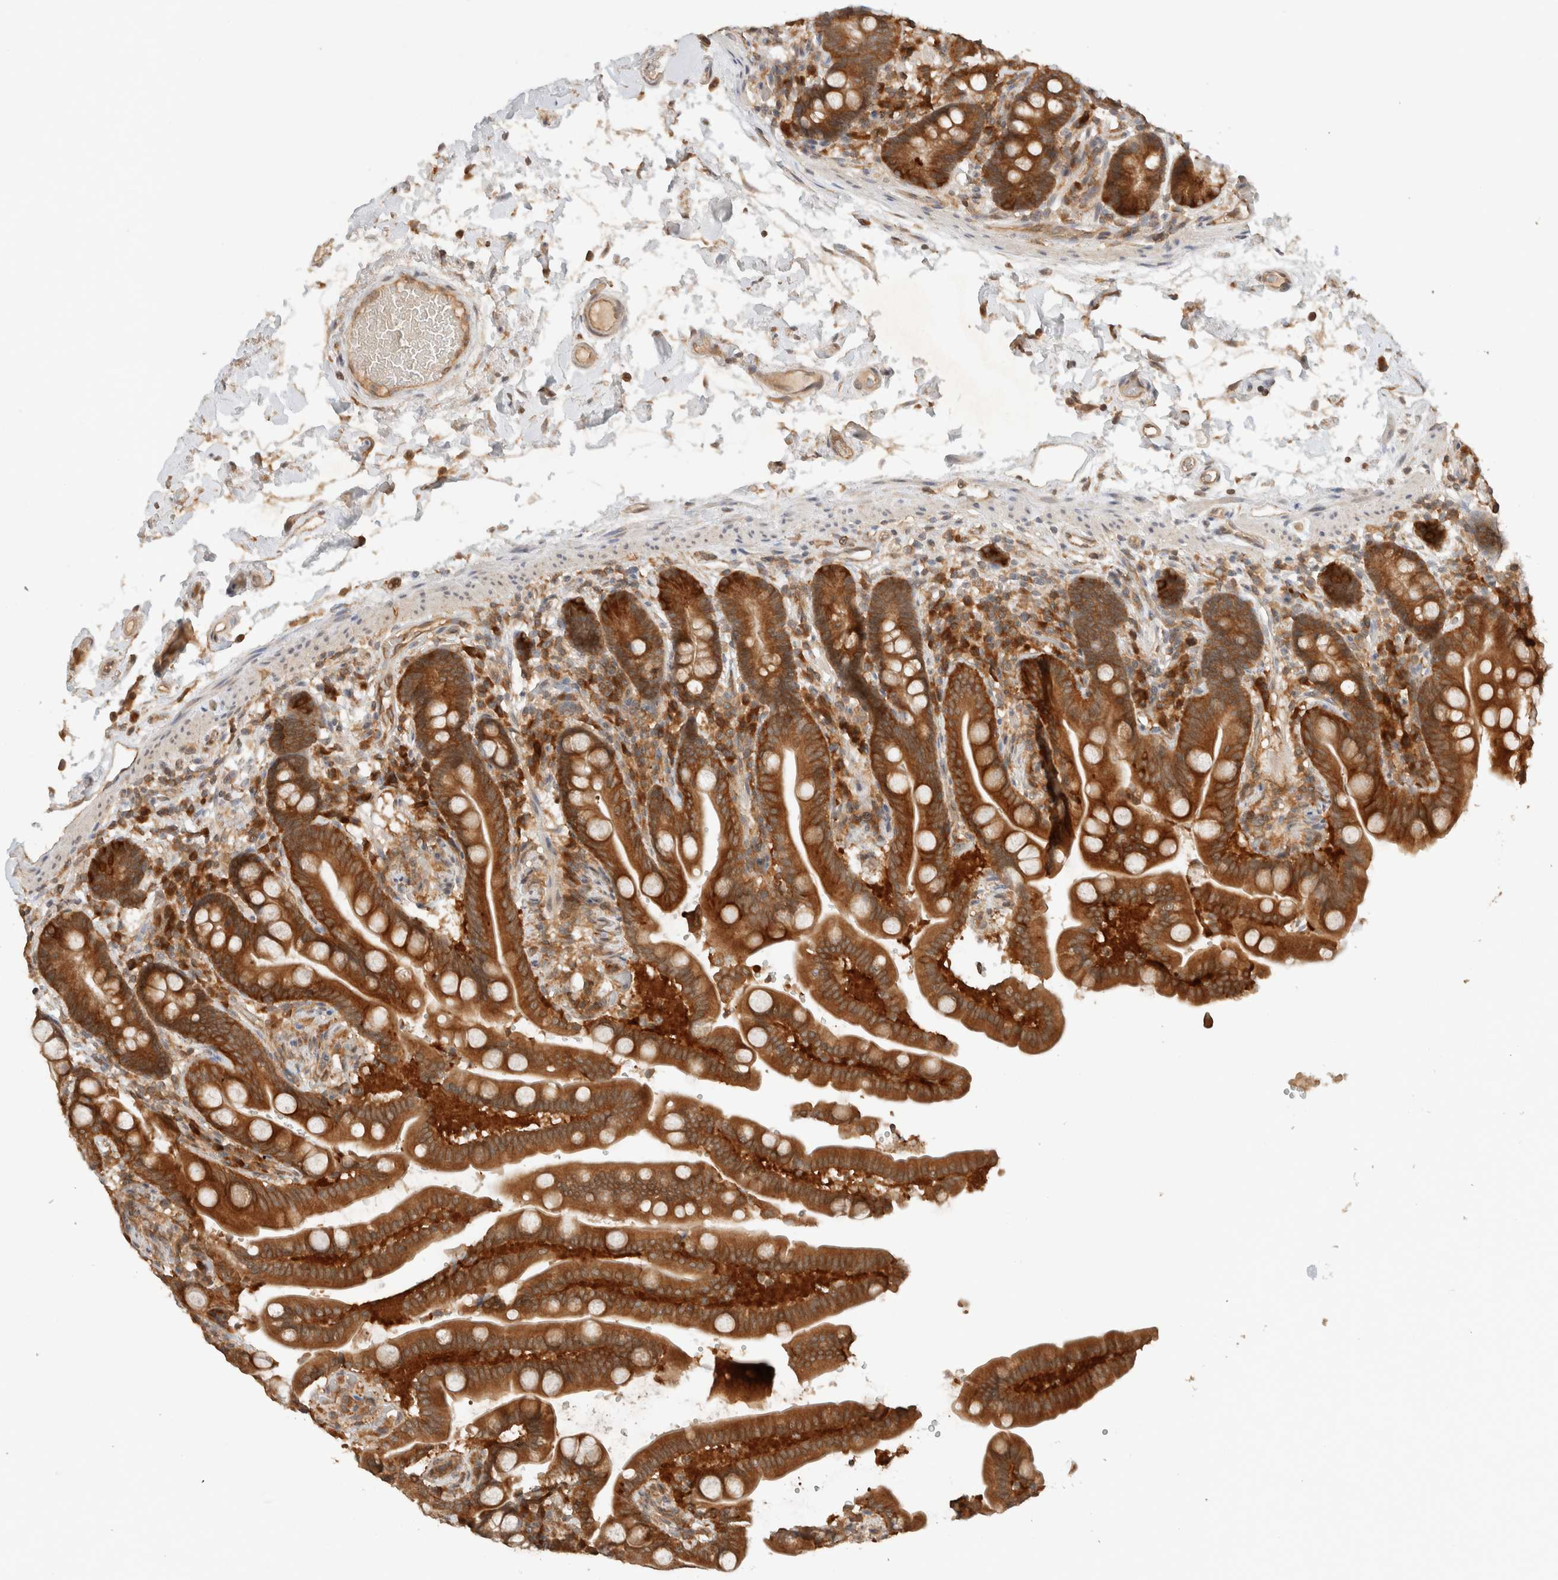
{"staining": {"intensity": "moderate", "quantity": ">75%", "location": "cytoplasmic/membranous"}, "tissue": "colon", "cell_type": "Endothelial cells", "image_type": "normal", "snomed": [{"axis": "morphology", "description": "Normal tissue, NOS"}, {"axis": "topography", "description": "Smooth muscle"}, {"axis": "topography", "description": "Colon"}], "caption": "A histopathology image of colon stained for a protein shows moderate cytoplasmic/membranous brown staining in endothelial cells.", "gene": "ARFGEF2", "patient": {"sex": "male", "age": 73}}